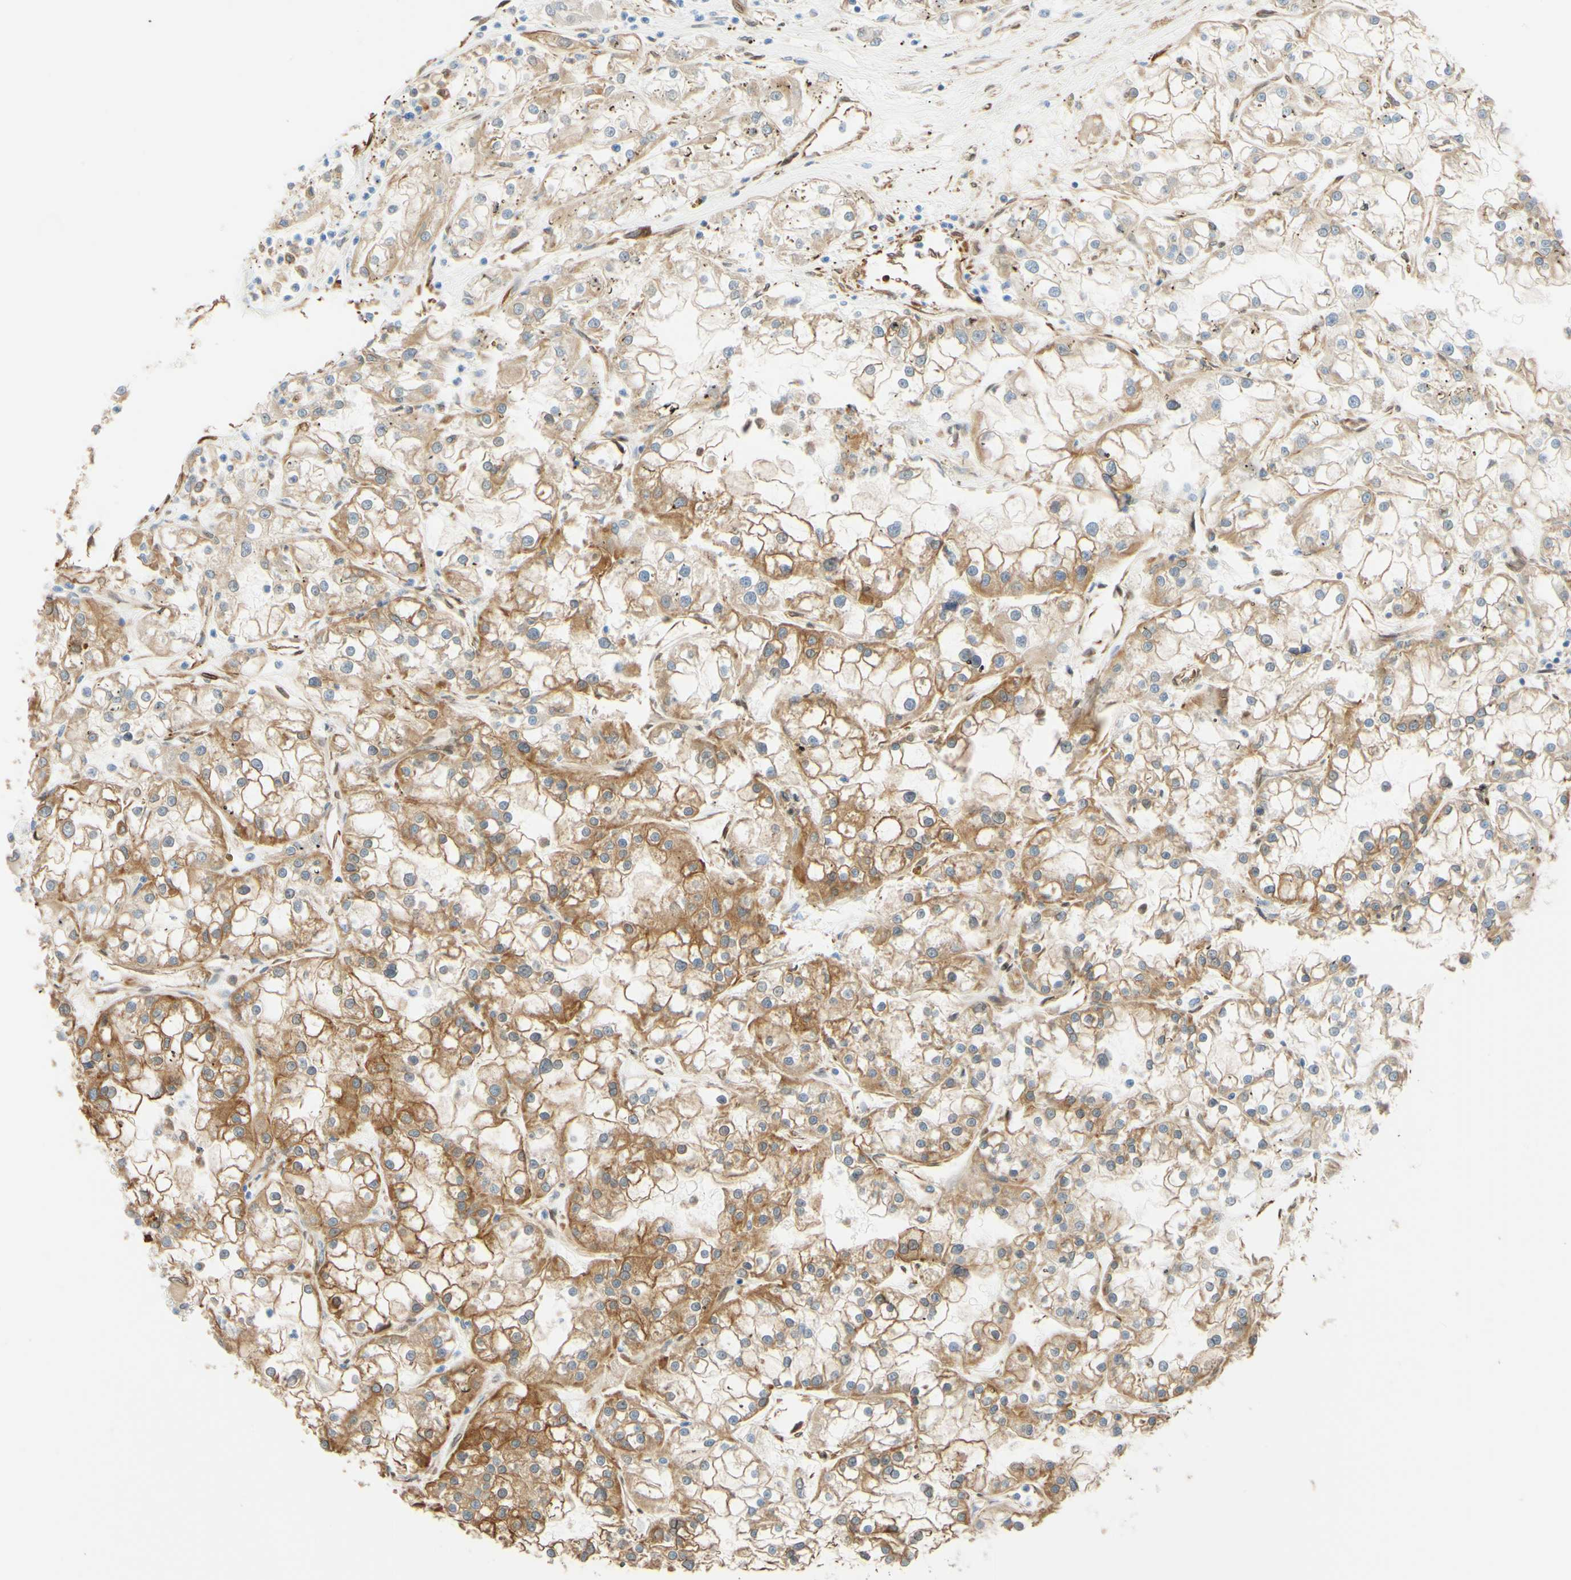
{"staining": {"intensity": "moderate", "quantity": "25%-75%", "location": "cytoplasmic/membranous"}, "tissue": "renal cancer", "cell_type": "Tumor cells", "image_type": "cancer", "snomed": [{"axis": "morphology", "description": "Adenocarcinoma, NOS"}, {"axis": "topography", "description": "Kidney"}], "caption": "The image reveals a brown stain indicating the presence of a protein in the cytoplasmic/membranous of tumor cells in renal cancer.", "gene": "ENDOD1", "patient": {"sex": "female", "age": 52}}